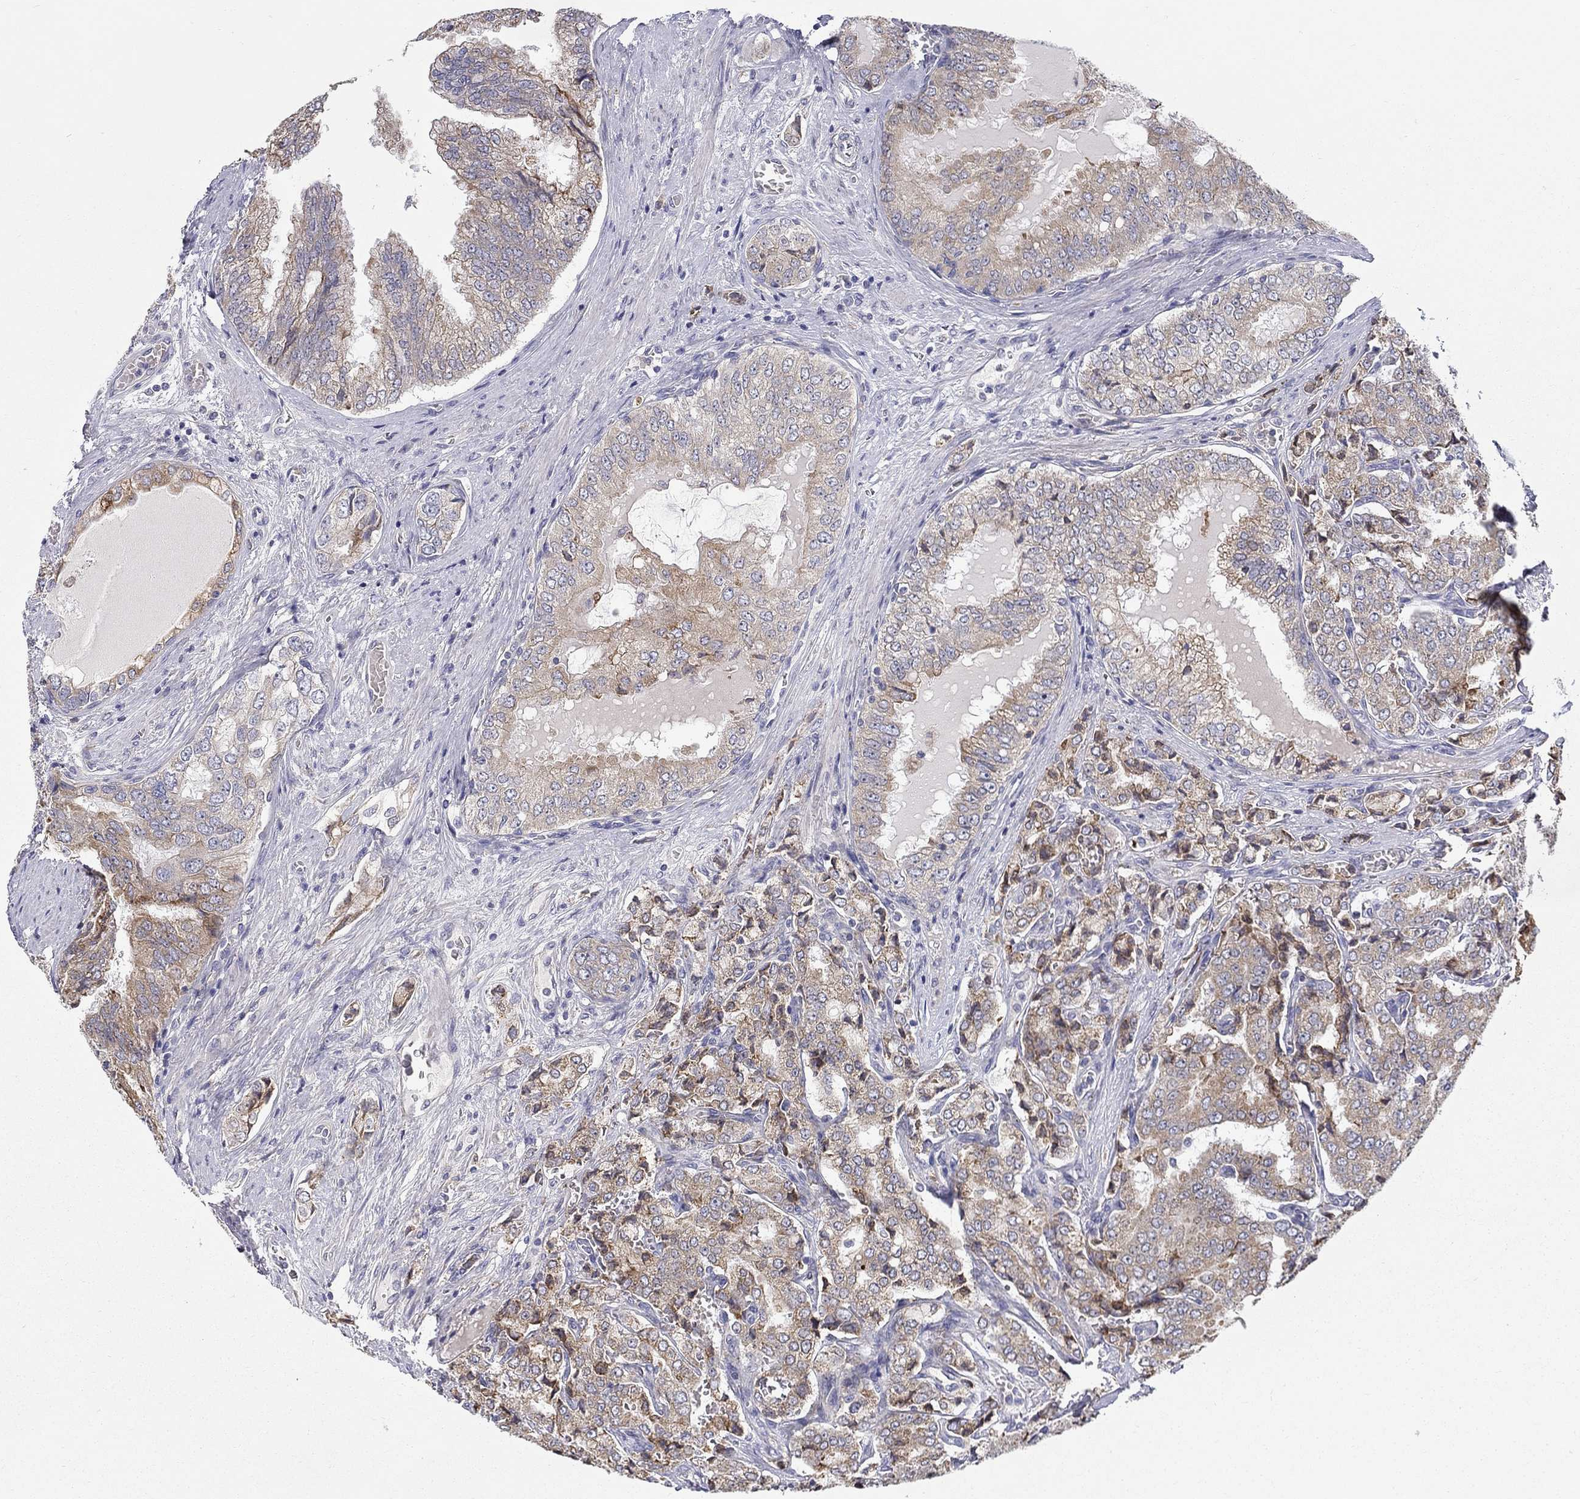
{"staining": {"intensity": "moderate", "quantity": ">75%", "location": "cytoplasmic/membranous"}, "tissue": "prostate cancer", "cell_type": "Tumor cells", "image_type": "cancer", "snomed": [{"axis": "morphology", "description": "Adenocarcinoma, NOS"}, {"axis": "topography", "description": "Prostate"}], "caption": "Brown immunohistochemical staining in adenocarcinoma (prostate) displays moderate cytoplasmic/membranous positivity in approximately >75% of tumor cells.", "gene": "QRFPR", "patient": {"sex": "male", "age": 65}}